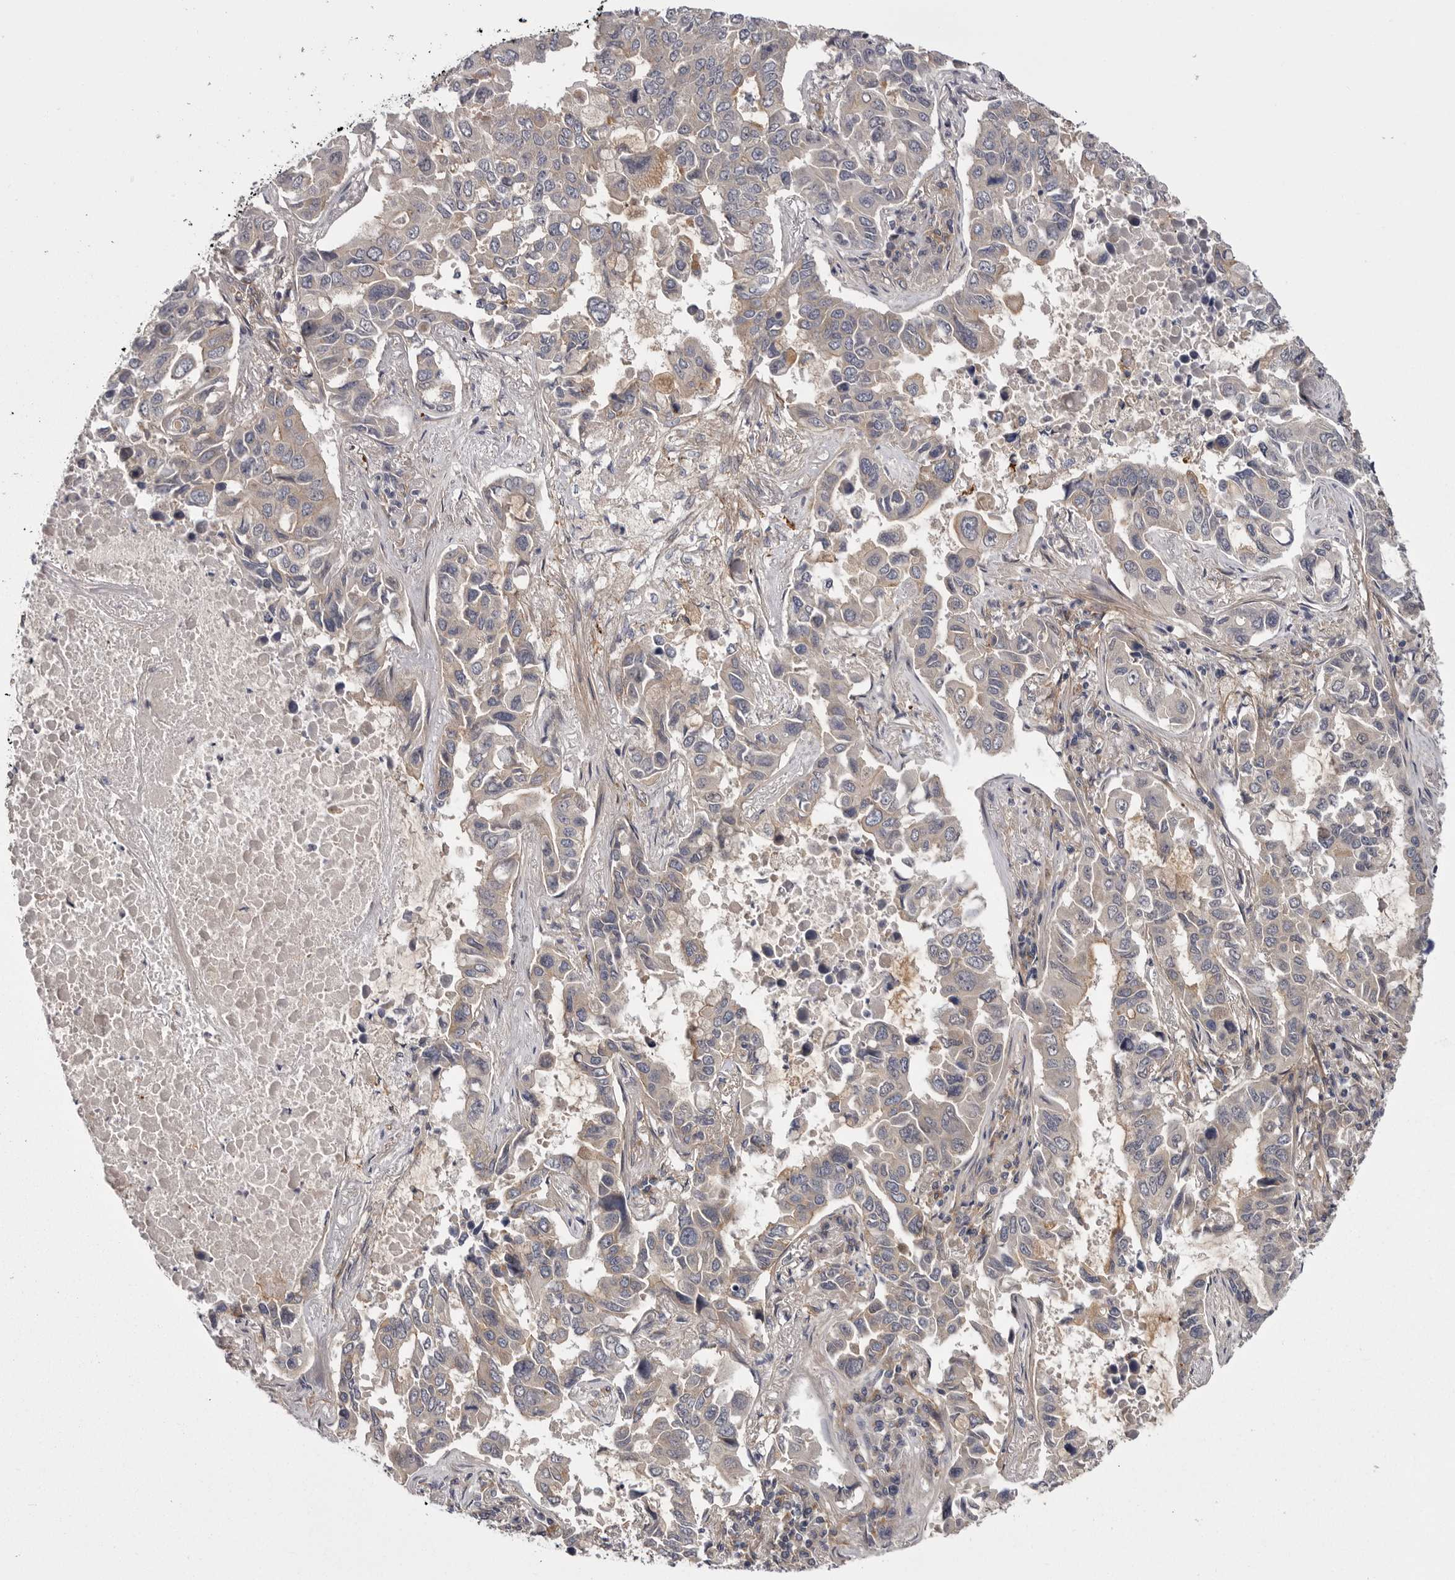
{"staining": {"intensity": "weak", "quantity": "<25%", "location": "cytoplasmic/membranous"}, "tissue": "lung cancer", "cell_type": "Tumor cells", "image_type": "cancer", "snomed": [{"axis": "morphology", "description": "Adenocarcinoma, NOS"}, {"axis": "topography", "description": "Lung"}], "caption": "A micrograph of lung cancer (adenocarcinoma) stained for a protein shows no brown staining in tumor cells.", "gene": "OSBPL9", "patient": {"sex": "male", "age": 64}}